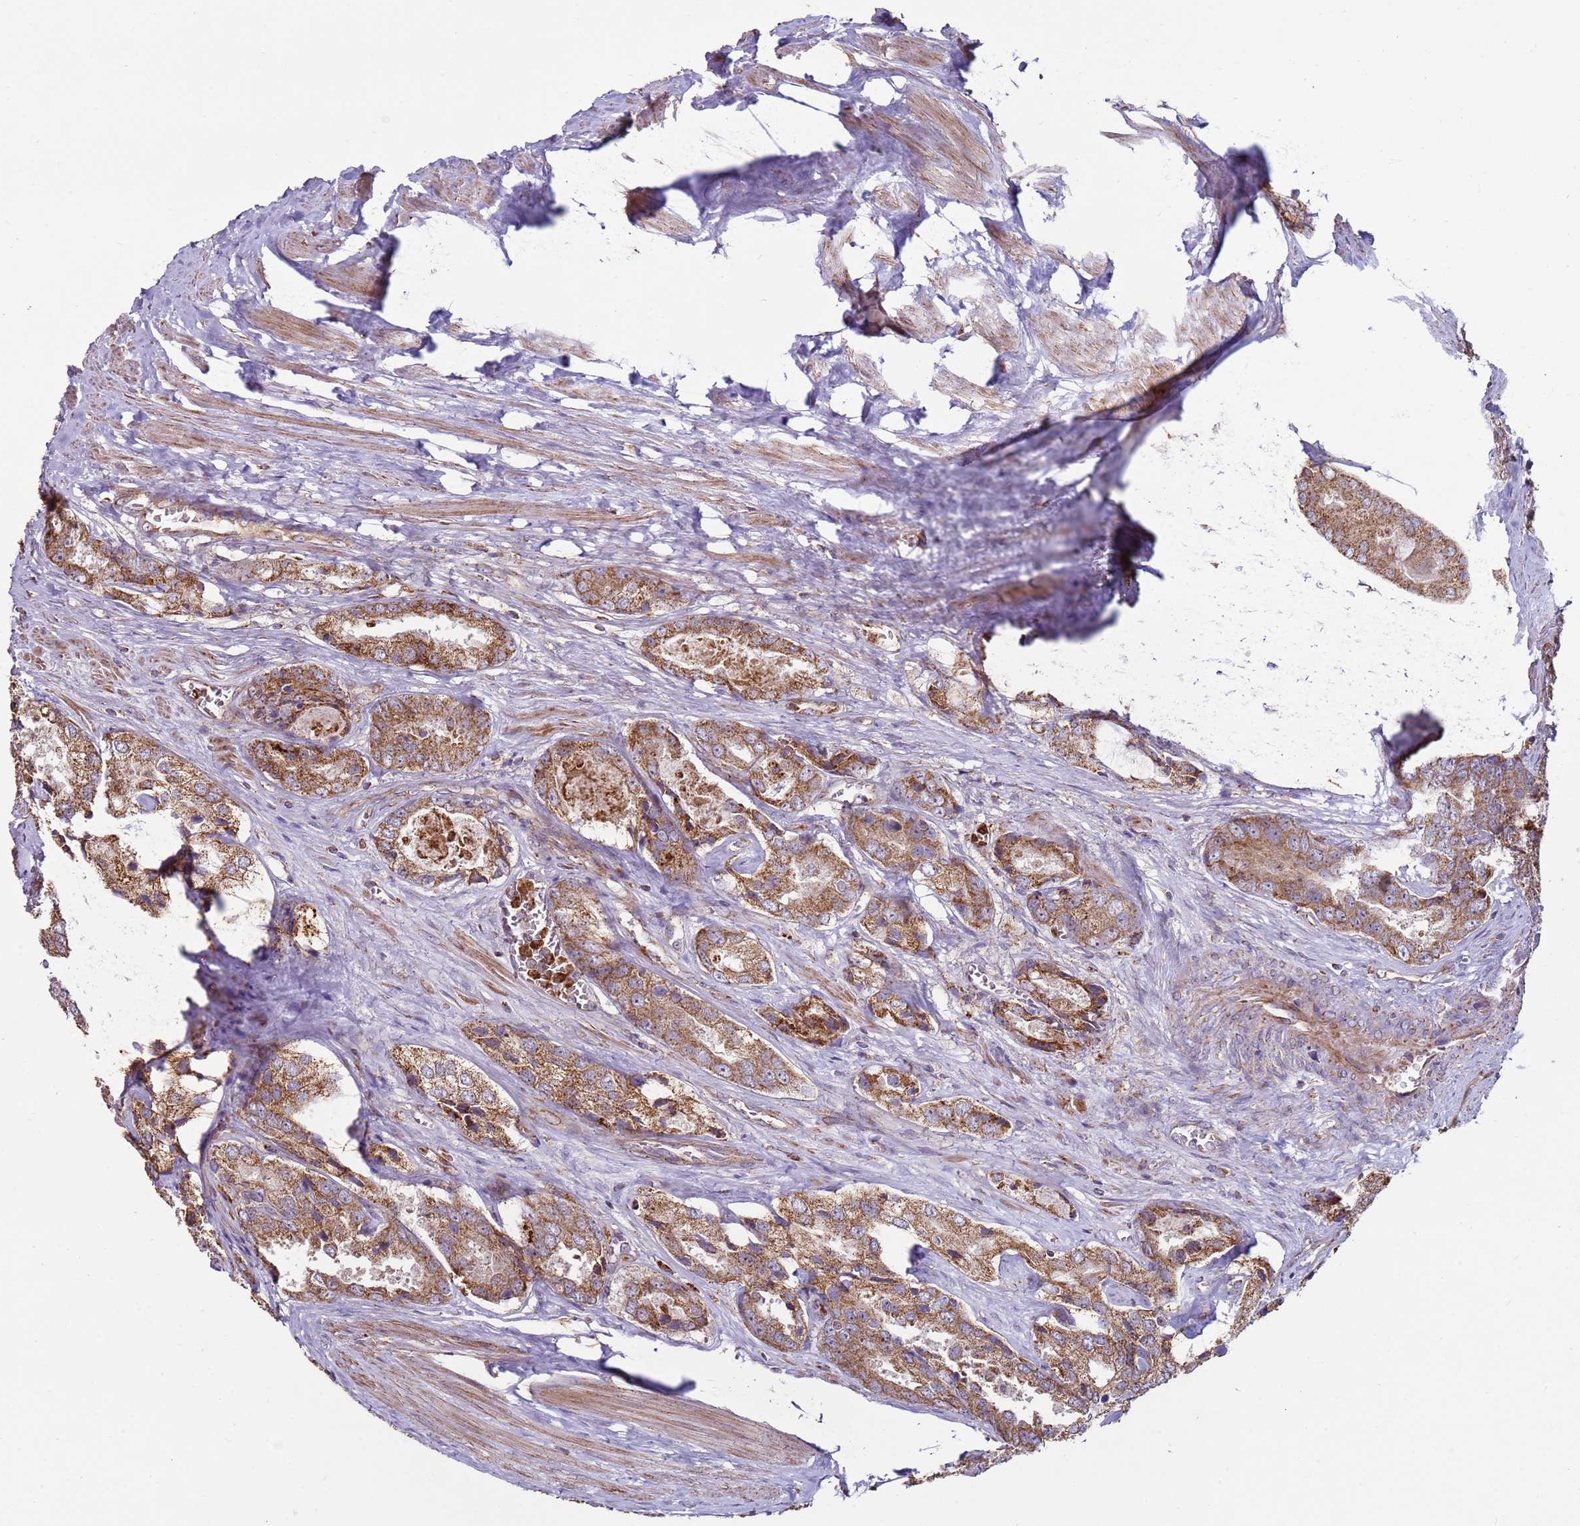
{"staining": {"intensity": "moderate", "quantity": ">75%", "location": "cytoplasmic/membranous"}, "tissue": "prostate cancer", "cell_type": "Tumor cells", "image_type": "cancer", "snomed": [{"axis": "morphology", "description": "Adenocarcinoma, Low grade"}, {"axis": "topography", "description": "Prostate"}], "caption": "IHC photomicrograph of neoplastic tissue: prostate low-grade adenocarcinoma stained using IHC reveals medium levels of moderate protein expression localized specifically in the cytoplasmic/membranous of tumor cells, appearing as a cytoplasmic/membranous brown color.", "gene": "FBXO33", "patient": {"sex": "male", "age": 68}}